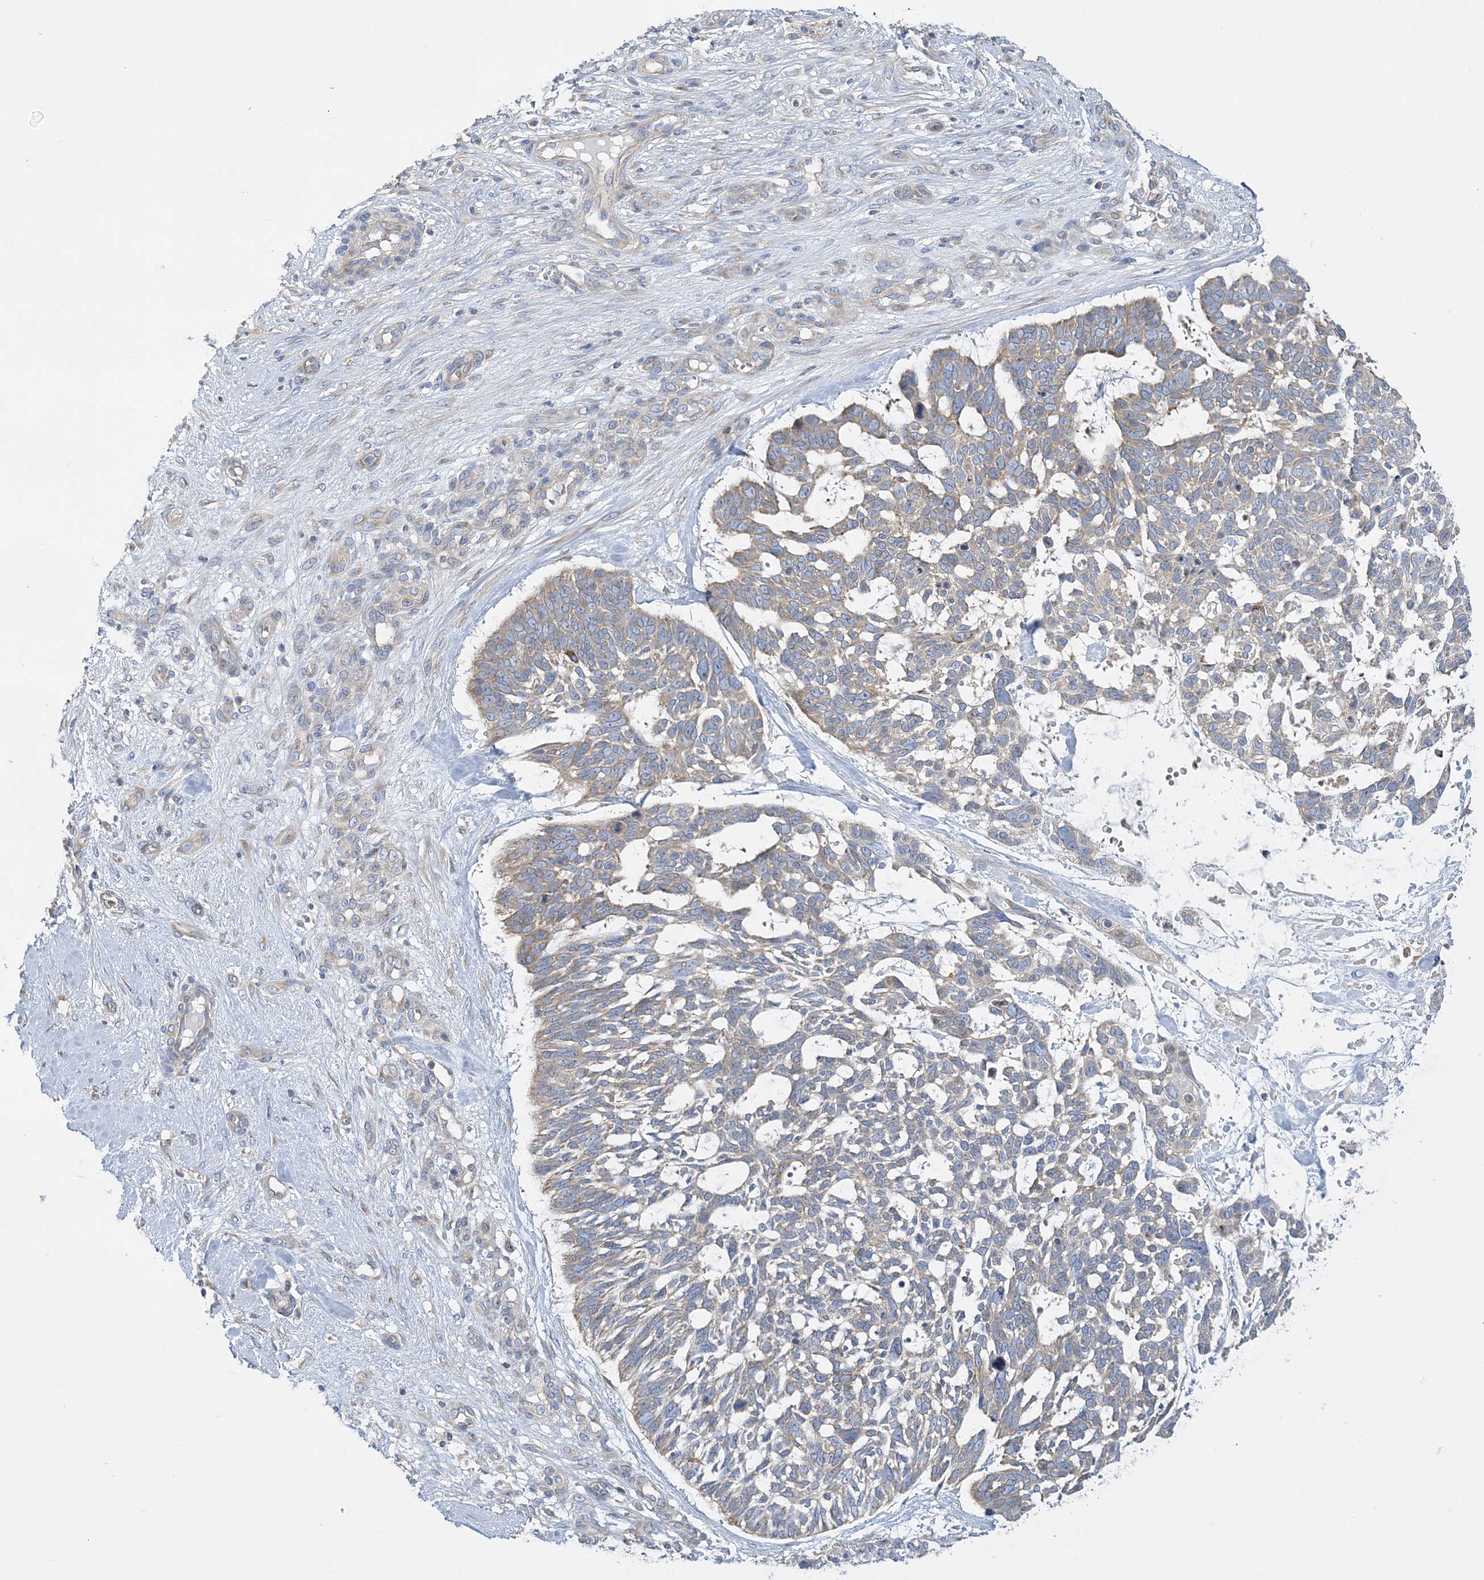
{"staining": {"intensity": "weak", "quantity": "25%-75%", "location": "cytoplasmic/membranous"}, "tissue": "skin cancer", "cell_type": "Tumor cells", "image_type": "cancer", "snomed": [{"axis": "morphology", "description": "Basal cell carcinoma"}, {"axis": "topography", "description": "Skin"}], "caption": "The immunohistochemical stain highlights weak cytoplasmic/membranous staining in tumor cells of basal cell carcinoma (skin) tissue.", "gene": "FAM114A2", "patient": {"sex": "male", "age": 88}}